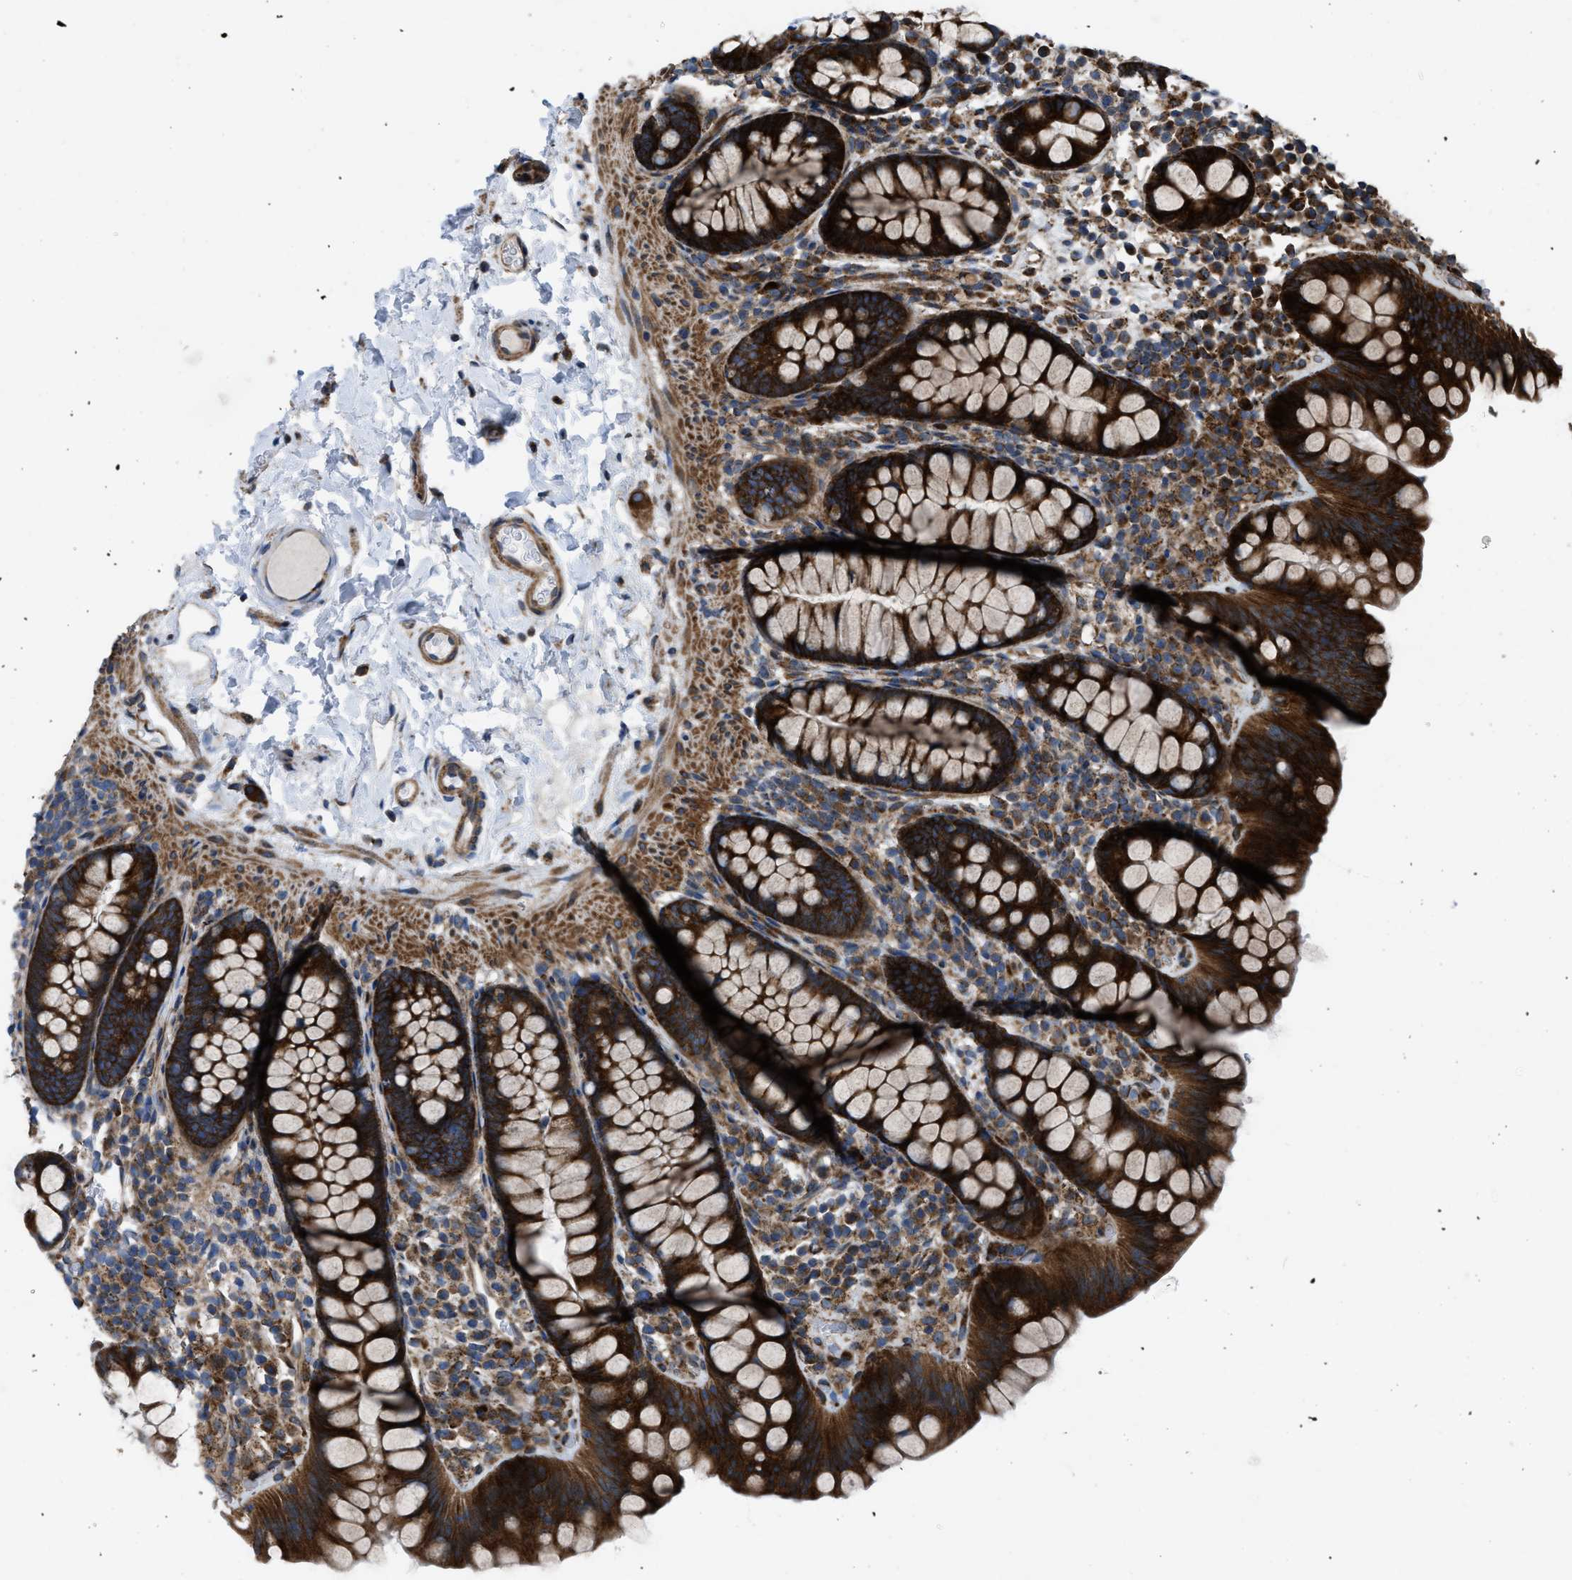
{"staining": {"intensity": "moderate", "quantity": "25%-75%", "location": "cytoplasmic/membranous"}, "tissue": "colon", "cell_type": "Endothelial cells", "image_type": "normal", "snomed": [{"axis": "morphology", "description": "Normal tissue, NOS"}, {"axis": "topography", "description": "Colon"}], "caption": "Human colon stained for a protein (brown) exhibits moderate cytoplasmic/membranous positive expression in about 25%-75% of endothelial cells.", "gene": "PER3", "patient": {"sex": "female", "age": 80}}